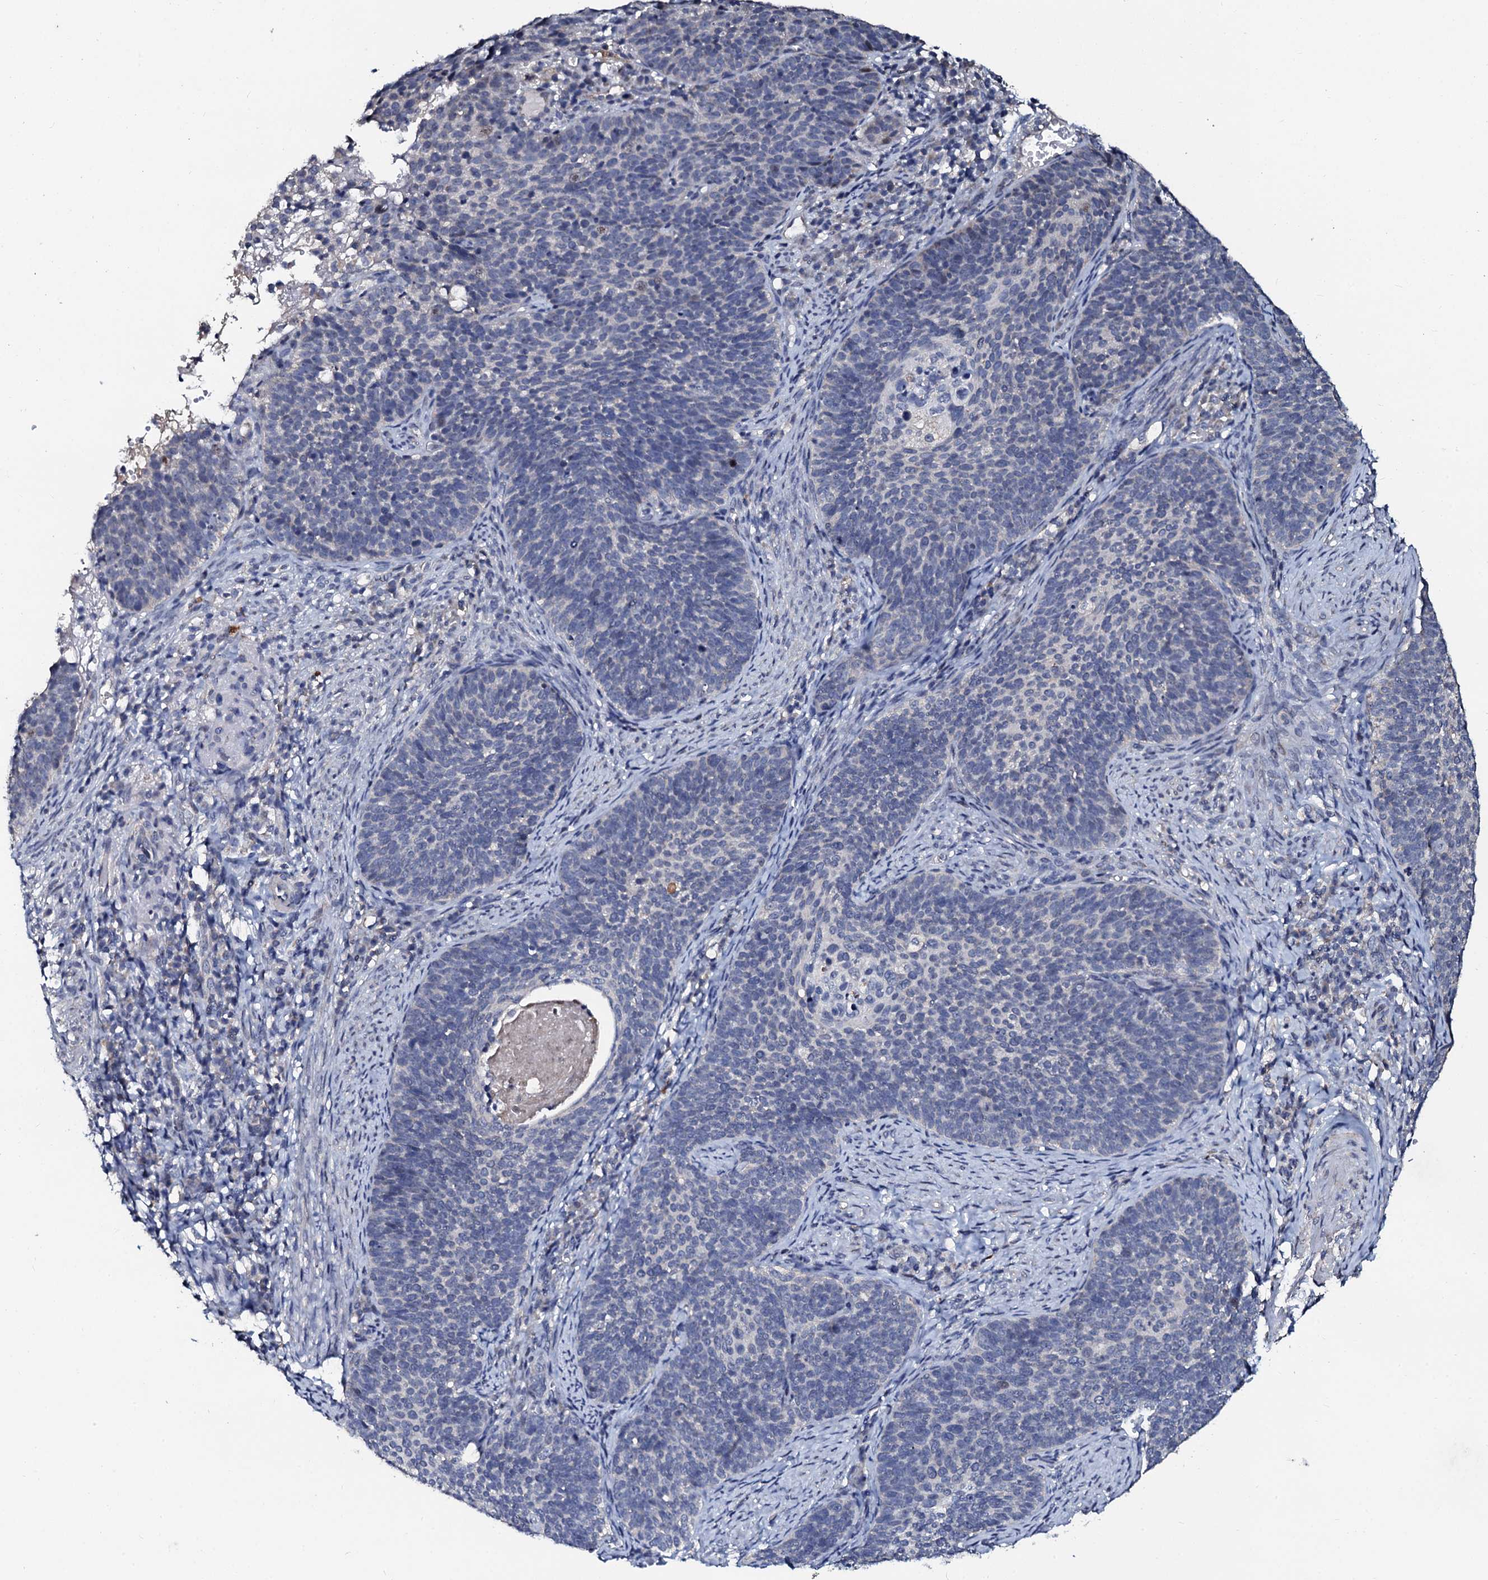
{"staining": {"intensity": "negative", "quantity": "none", "location": "none"}, "tissue": "cervical cancer", "cell_type": "Tumor cells", "image_type": "cancer", "snomed": [{"axis": "morphology", "description": "Normal tissue, NOS"}, {"axis": "morphology", "description": "Squamous cell carcinoma, NOS"}, {"axis": "topography", "description": "Cervix"}], "caption": "The image reveals no staining of tumor cells in squamous cell carcinoma (cervical). (DAB immunohistochemistry, high magnification).", "gene": "SLC37A4", "patient": {"sex": "female", "age": 39}}